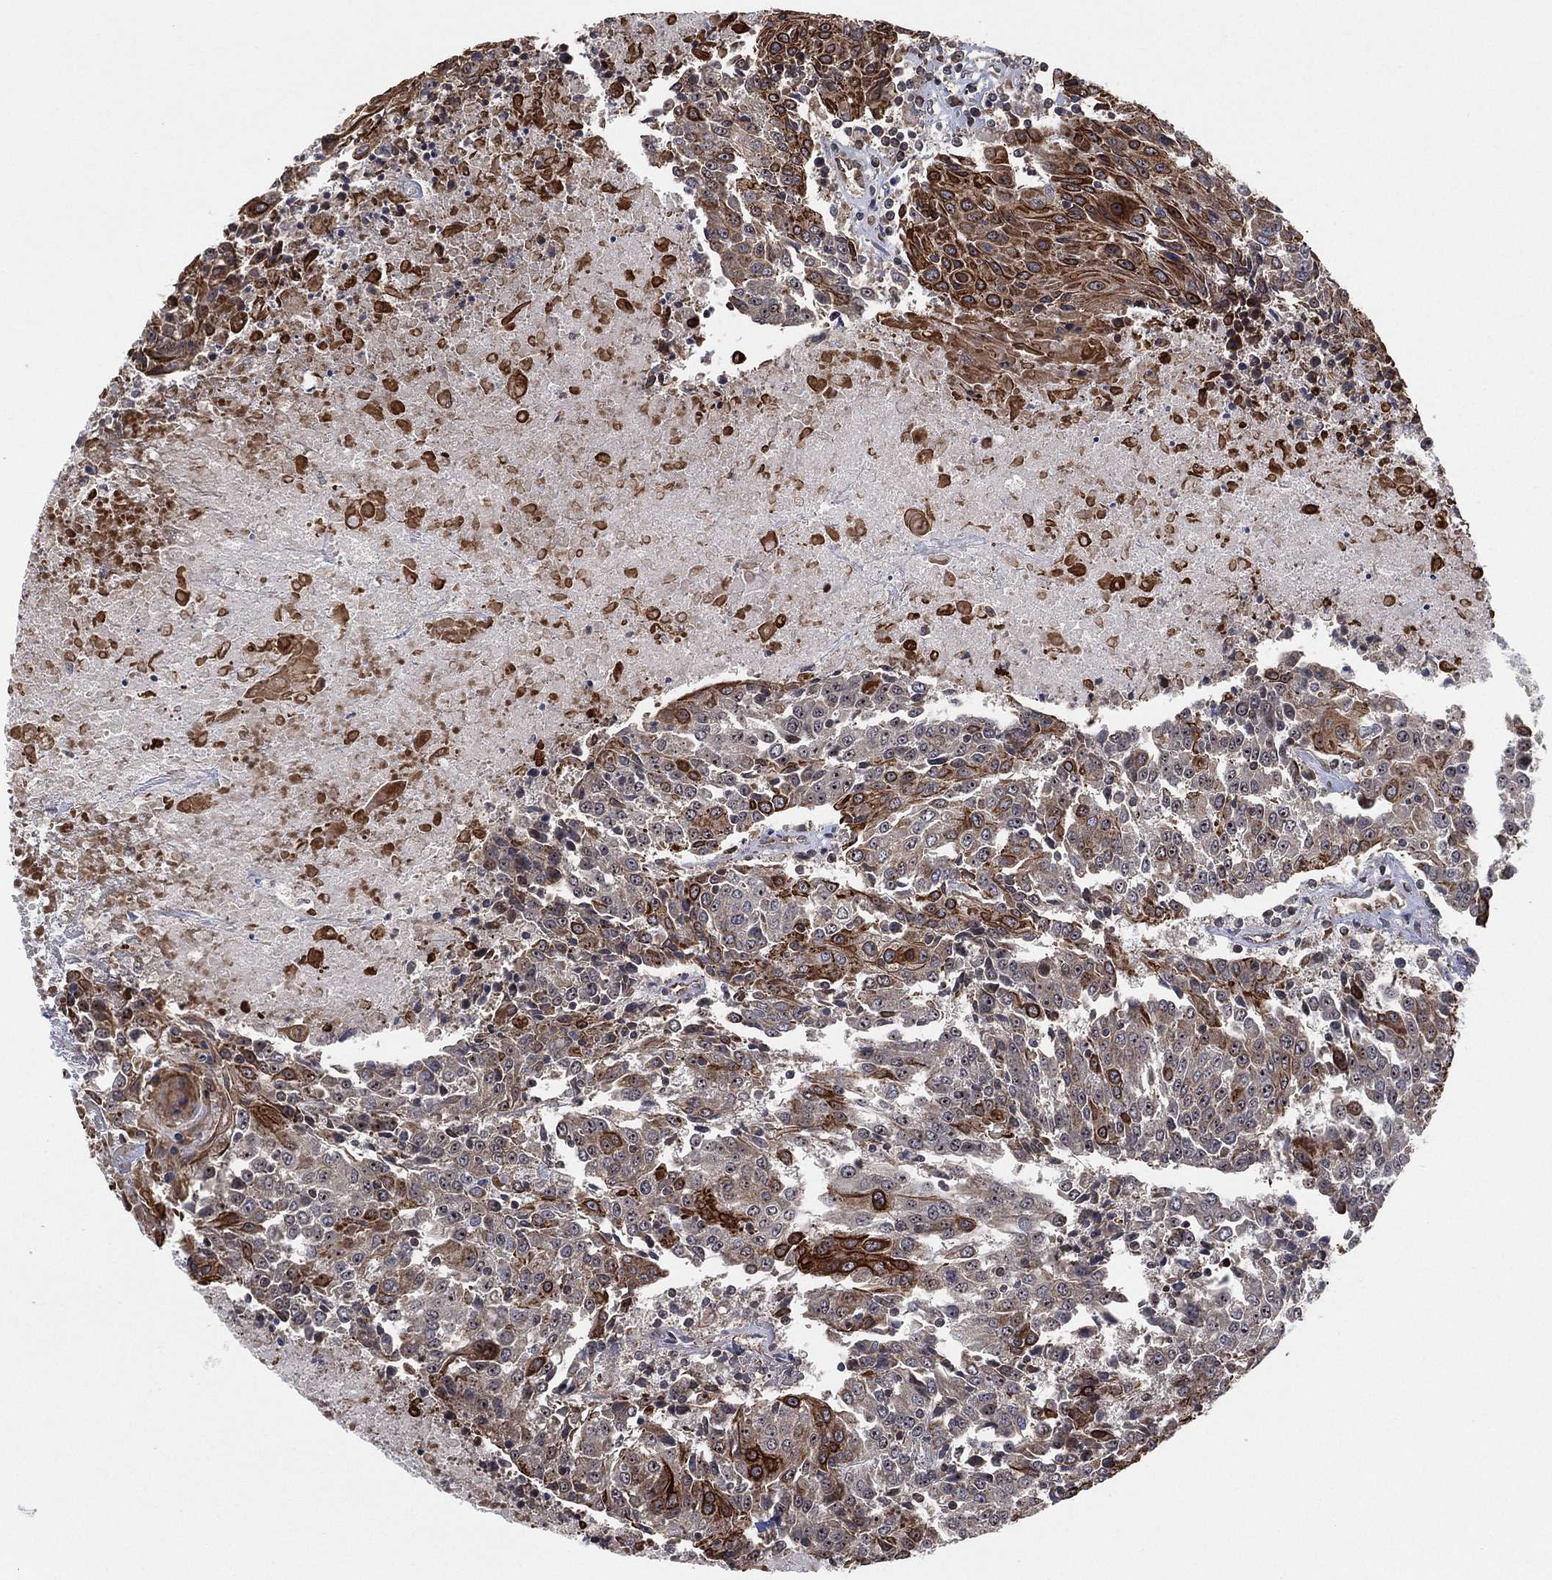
{"staining": {"intensity": "strong", "quantity": "<25%", "location": "cytoplasmic/membranous"}, "tissue": "urothelial cancer", "cell_type": "Tumor cells", "image_type": "cancer", "snomed": [{"axis": "morphology", "description": "Urothelial carcinoma, High grade"}, {"axis": "topography", "description": "Urinary bladder"}], "caption": "Immunohistochemistry photomicrograph of high-grade urothelial carcinoma stained for a protein (brown), which demonstrates medium levels of strong cytoplasmic/membranous staining in about <25% of tumor cells.", "gene": "TMCO1", "patient": {"sex": "female", "age": 85}}